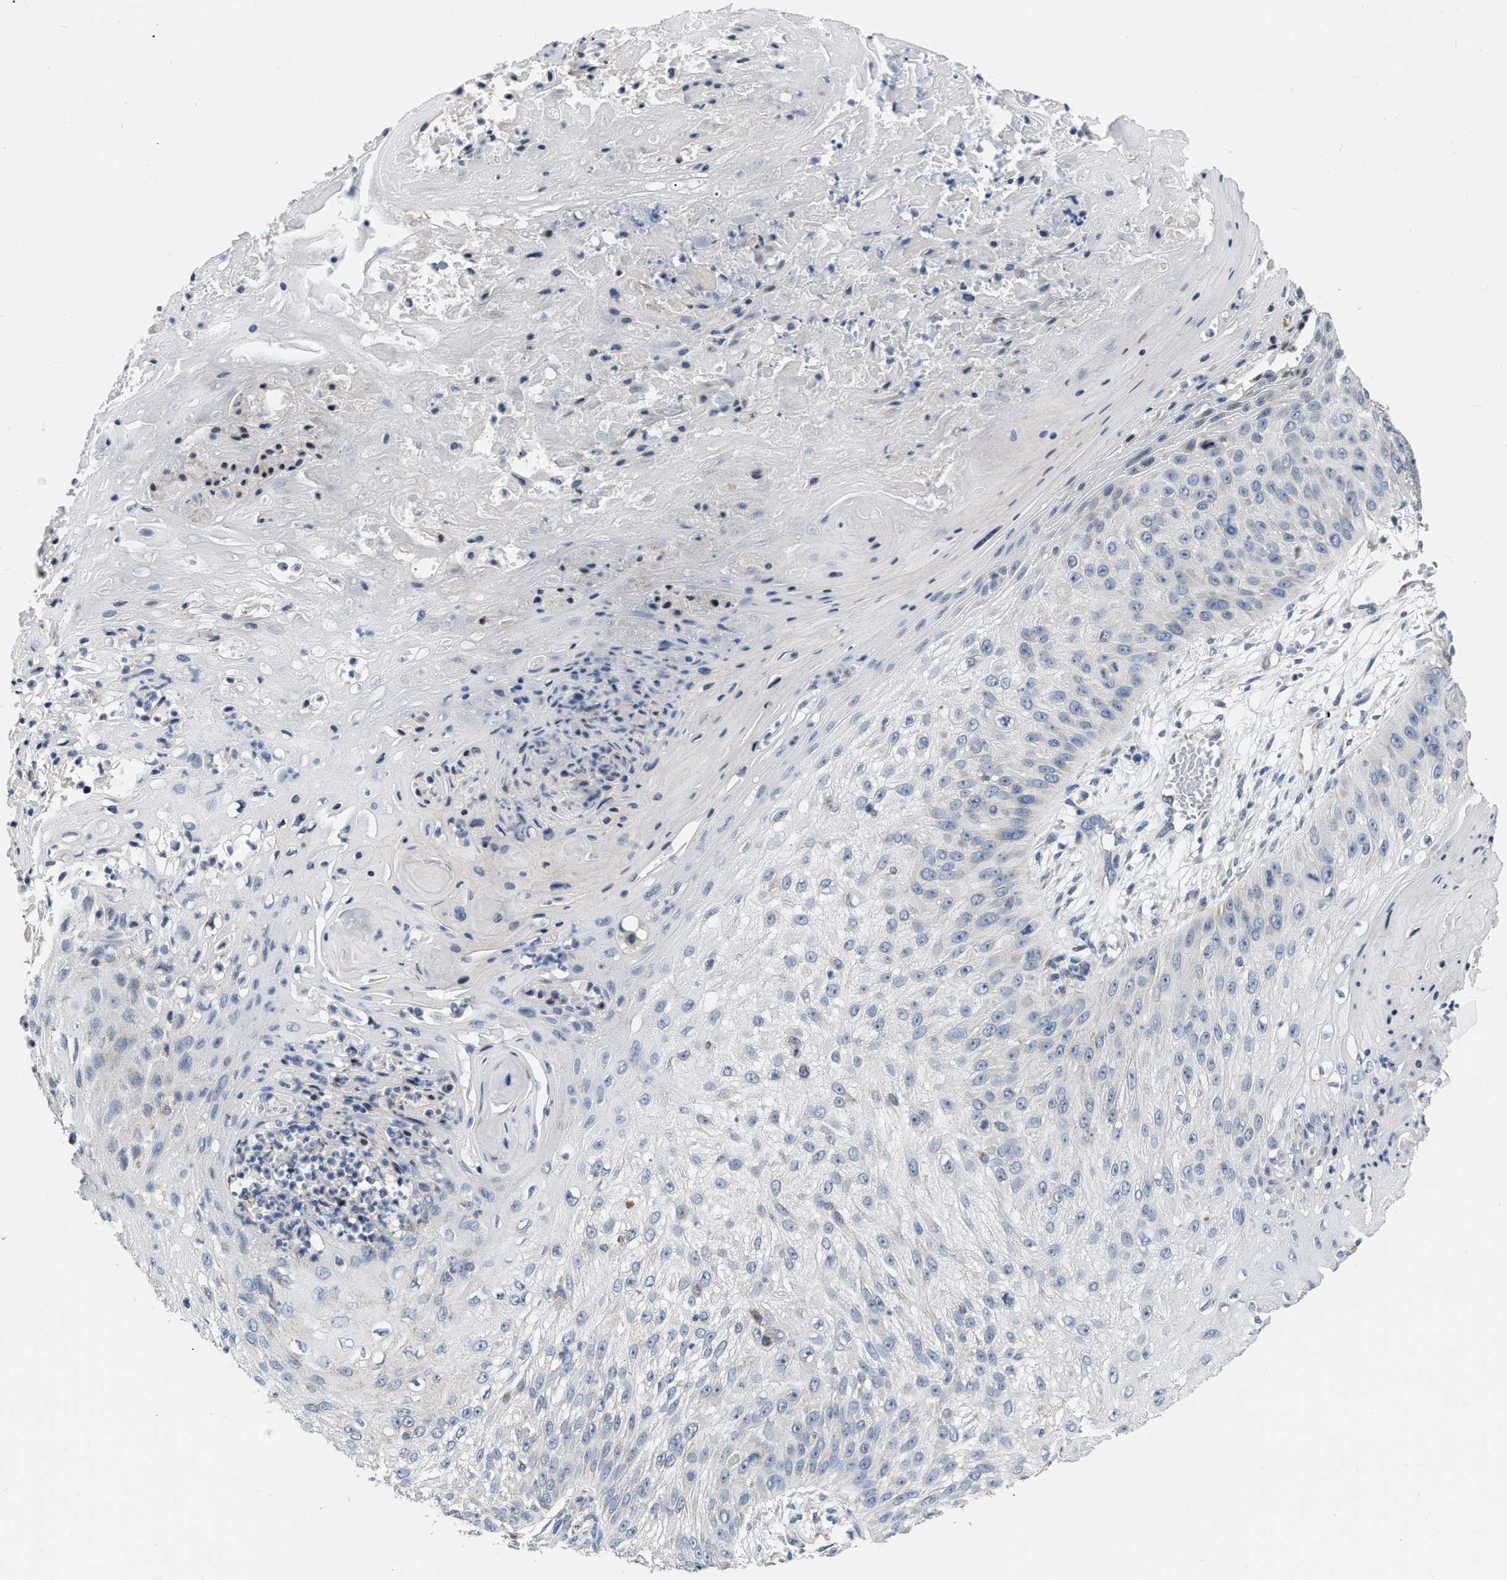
{"staining": {"intensity": "negative", "quantity": "none", "location": "none"}, "tissue": "skin cancer", "cell_type": "Tumor cells", "image_type": "cancer", "snomed": [{"axis": "morphology", "description": "Squamous cell carcinoma, NOS"}, {"axis": "topography", "description": "Skin"}], "caption": "A micrograph of squamous cell carcinoma (skin) stained for a protein demonstrates no brown staining in tumor cells.", "gene": "DDX56", "patient": {"sex": "female", "age": 80}}